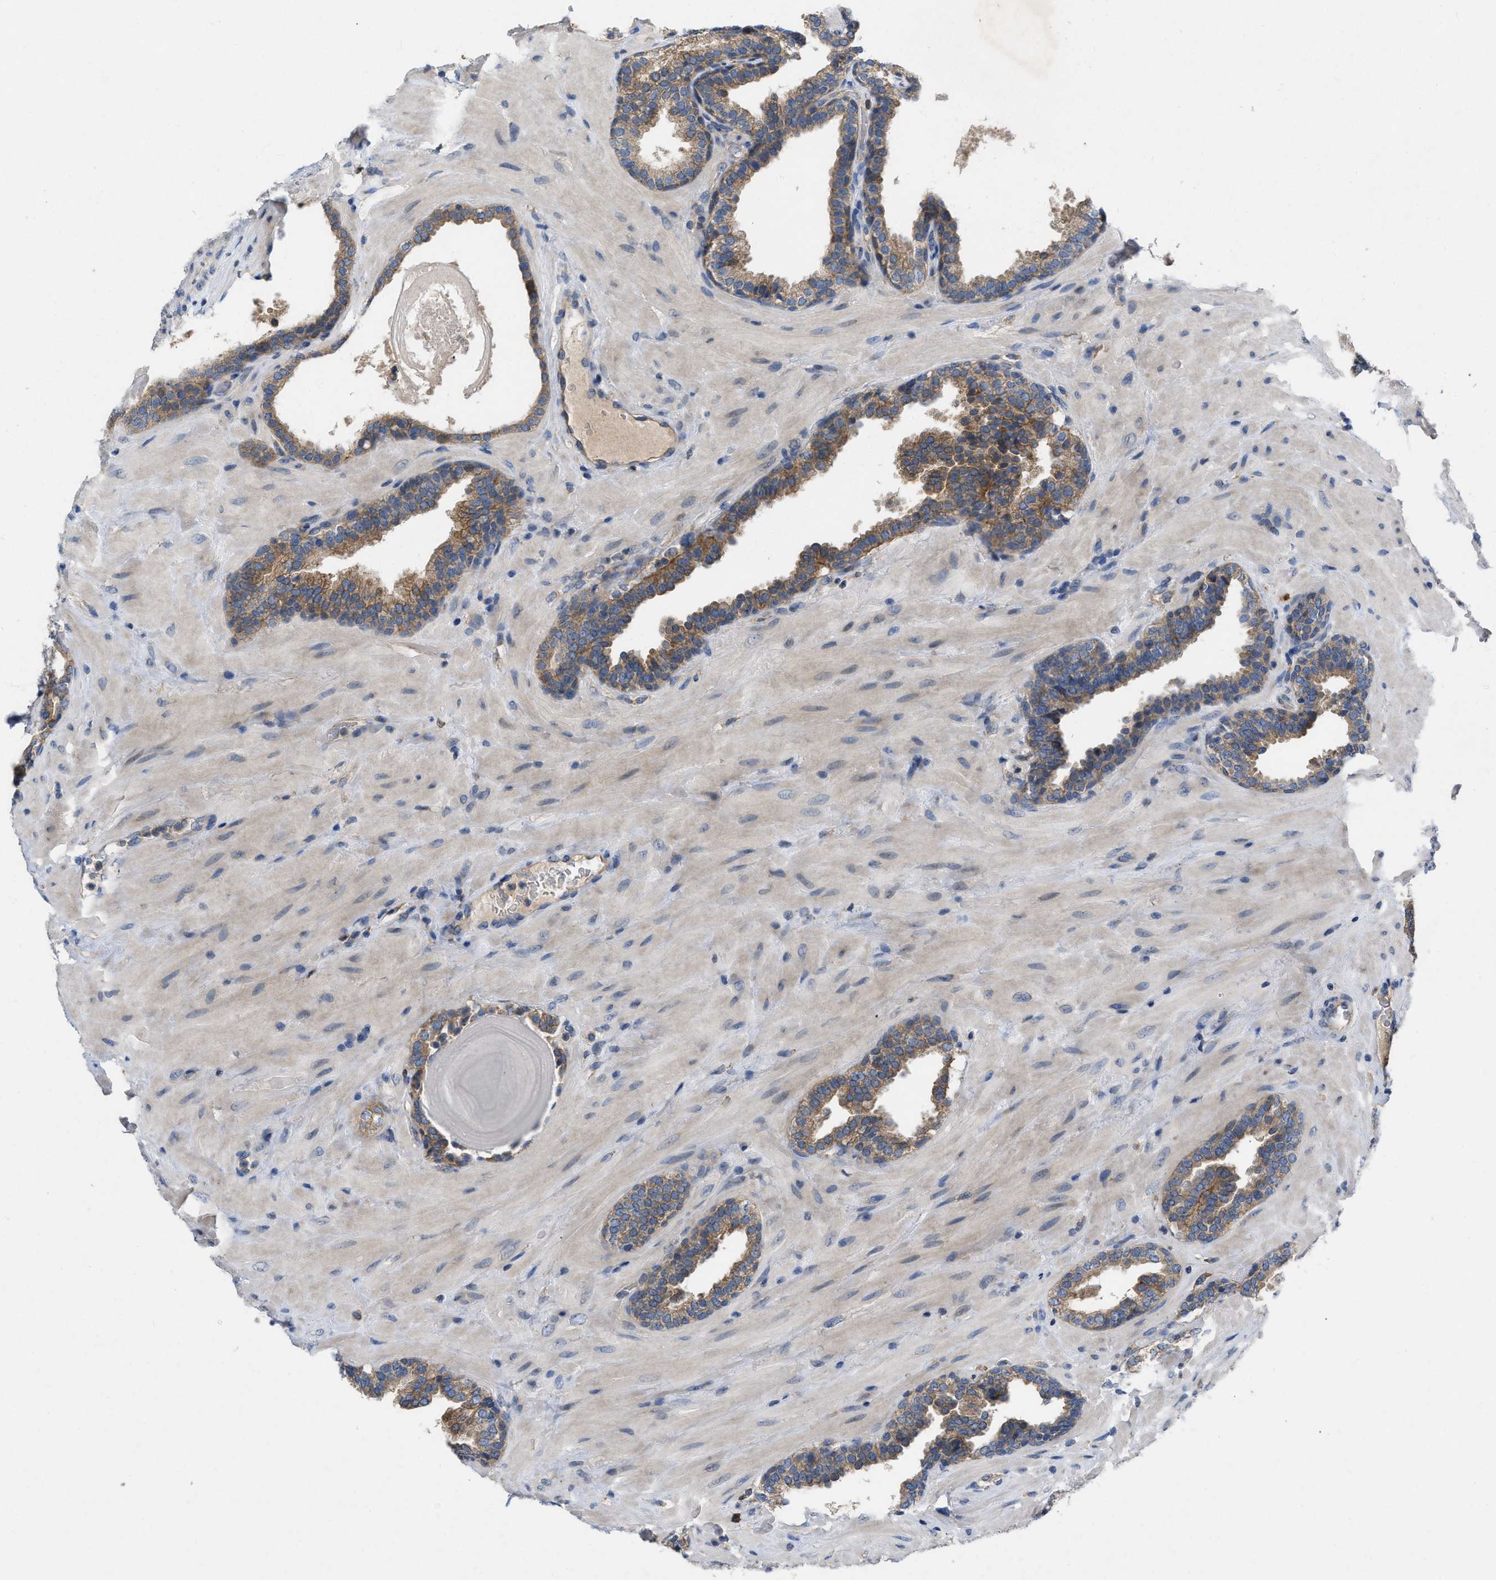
{"staining": {"intensity": "moderate", "quantity": ">75%", "location": "cytoplasmic/membranous"}, "tissue": "prostate", "cell_type": "Glandular cells", "image_type": "normal", "snomed": [{"axis": "morphology", "description": "Normal tissue, NOS"}, {"axis": "topography", "description": "Prostate"}], "caption": "The image displays immunohistochemical staining of benign prostate. There is moderate cytoplasmic/membranous staining is seen in approximately >75% of glandular cells.", "gene": "TMEM131", "patient": {"sex": "male", "age": 51}}